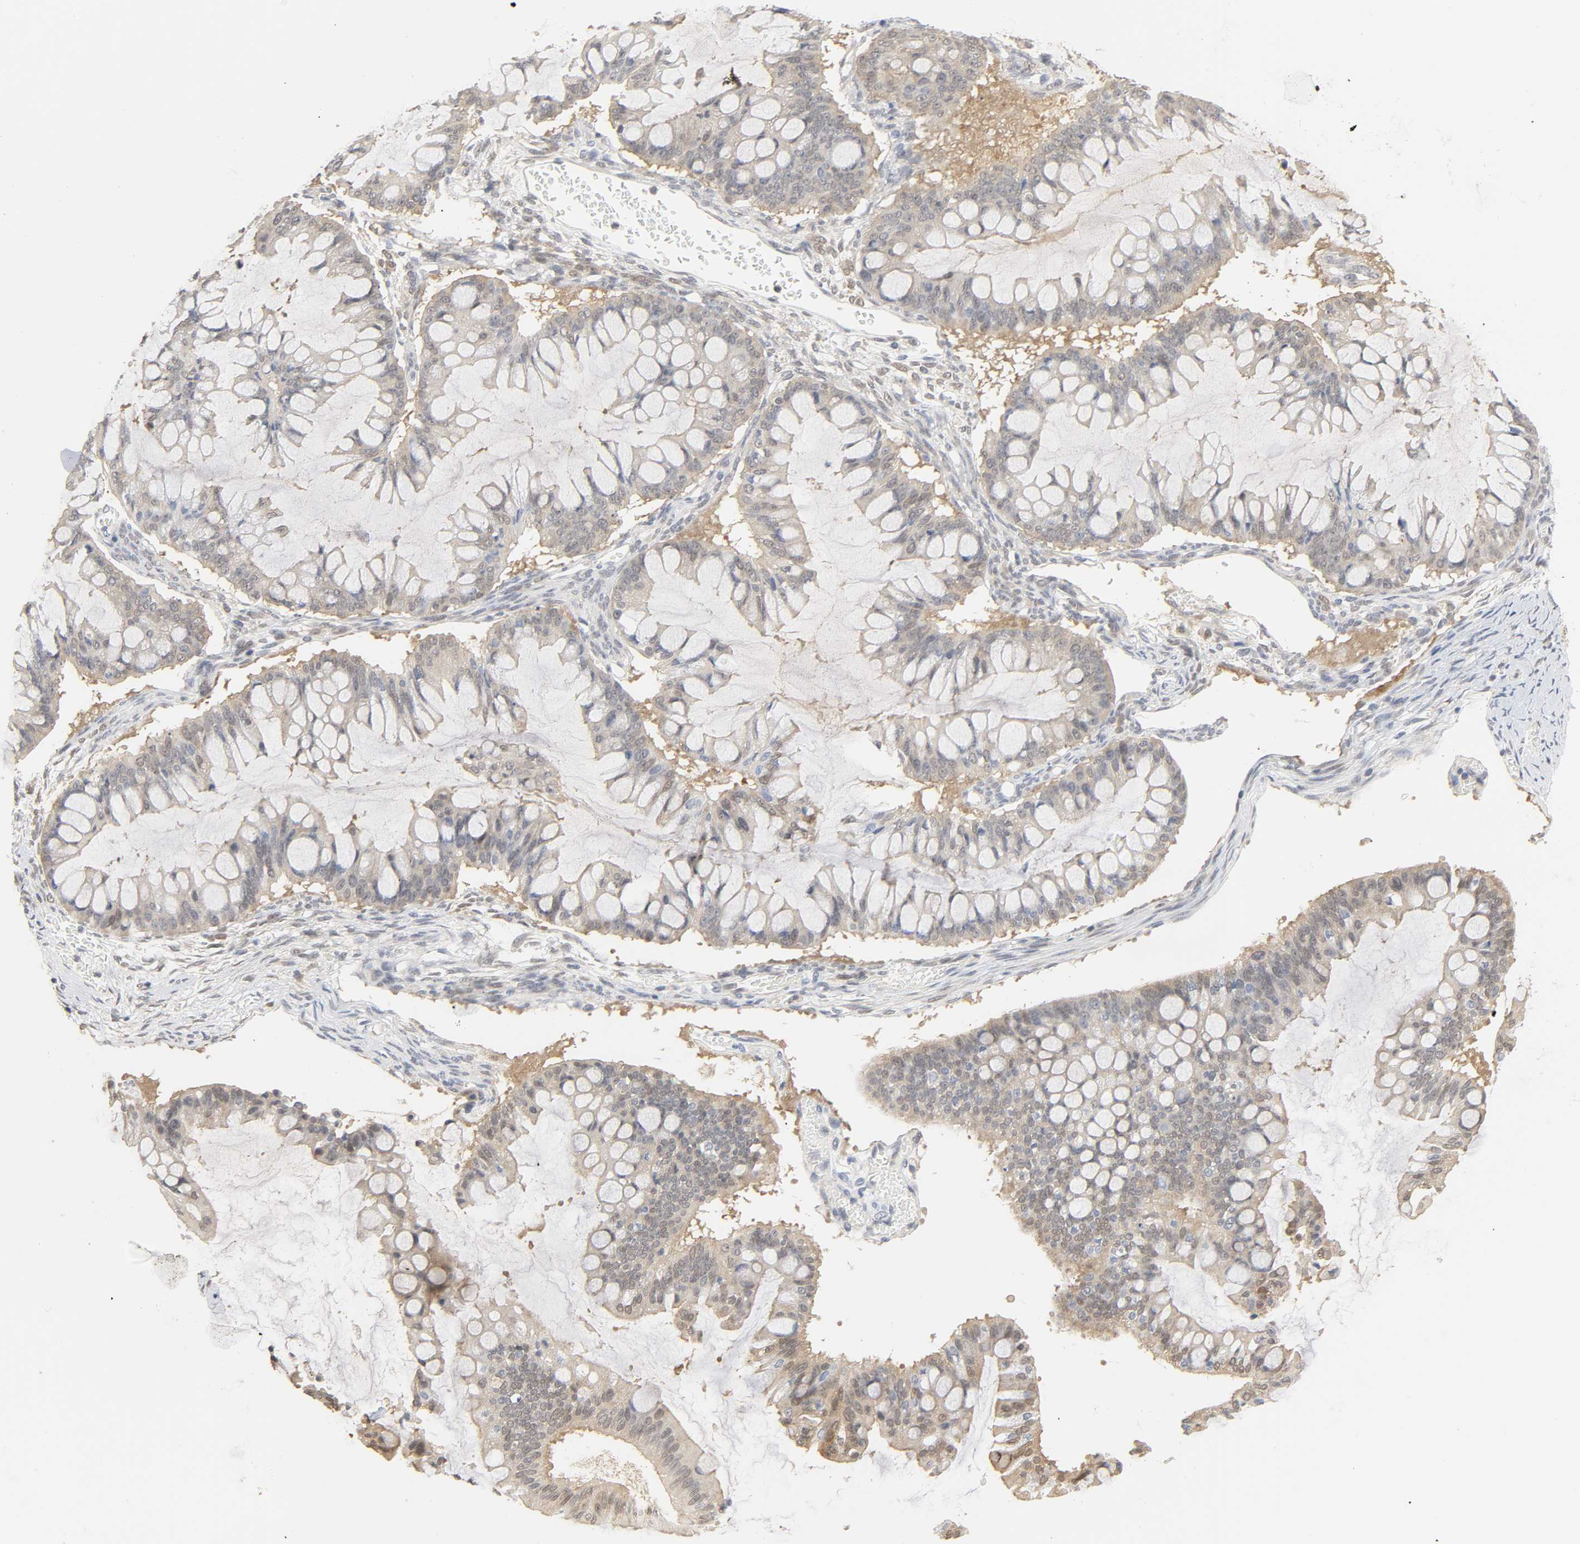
{"staining": {"intensity": "weak", "quantity": "25%-75%", "location": "cytoplasmic/membranous"}, "tissue": "ovarian cancer", "cell_type": "Tumor cells", "image_type": "cancer", "snomed": [{"axis": "morphology", "description": "Cystadenocarcinoma, mucinous, NOS"}, {"axis": "topography", "description": "Ovary"}], "caption": "Mucinous cystadenocarcinoma (ovarian) stained with IHC reveals weak cytoplasmic/membranous staining in about 25%-75% of tumor cells. (Stains: DAB in brown, nuclei in blue, Microscopy: brightfield microscopy at high magnification).", "gene": "MIF", "patient": {"sex": "female", "age": 73}}